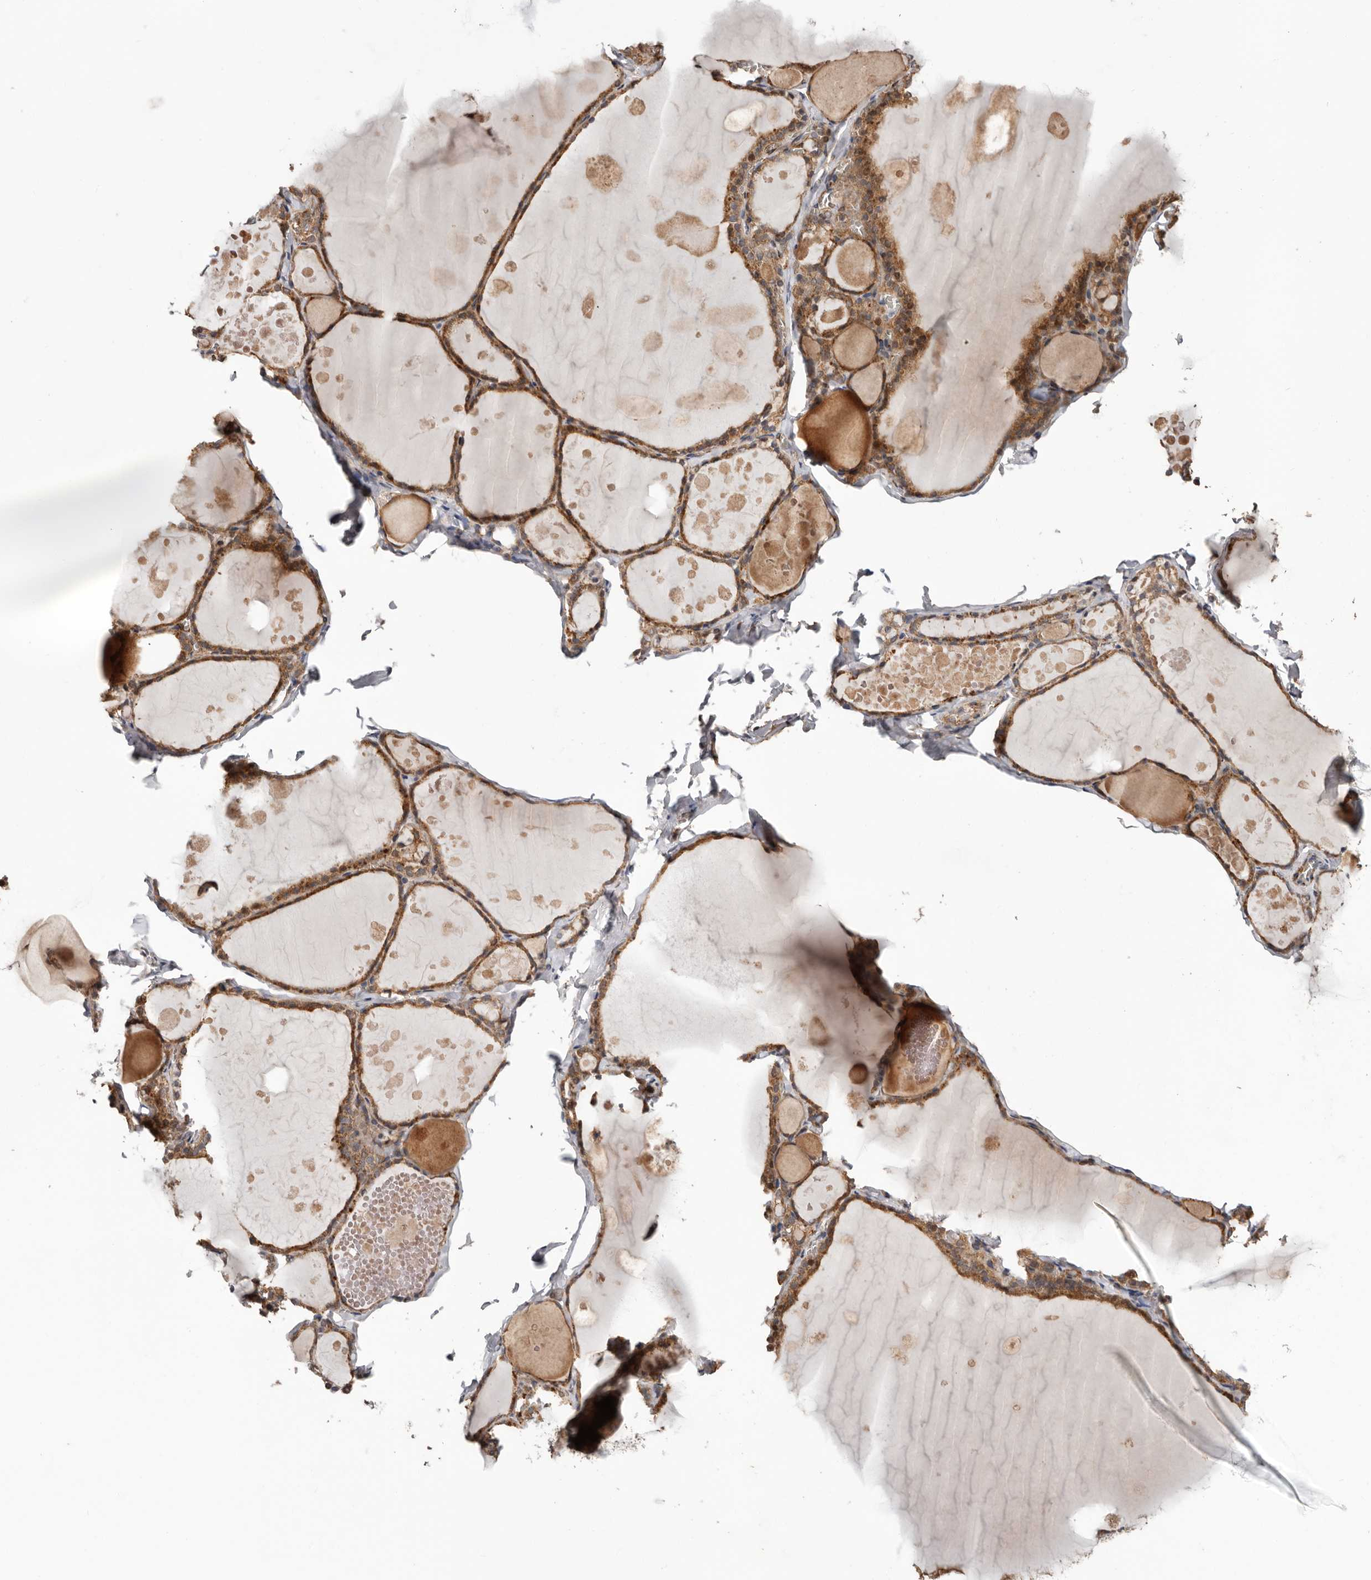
{"staining": {"intensity": "strong", "quantity": ">75%", "location": "cytoplasmic/membranous"}, "tissue": "thyroid gland", "cell_type": "Glandular cells", "image_type": "normal", "snomed": [{"axis": "morphology", "description": "Normal tissue, NOS"}, {"axis": "topography", "description": "Thyroid gland"}], "caption": "Approximately >75% of glandular cells in unremarkable human thyroid gland show strong cytoplasmic/membranous protein expression as visualized by brown immunohistochemical staining.", "gene": "PROKR1", "patient": {"sex": "male", "age": 56}}